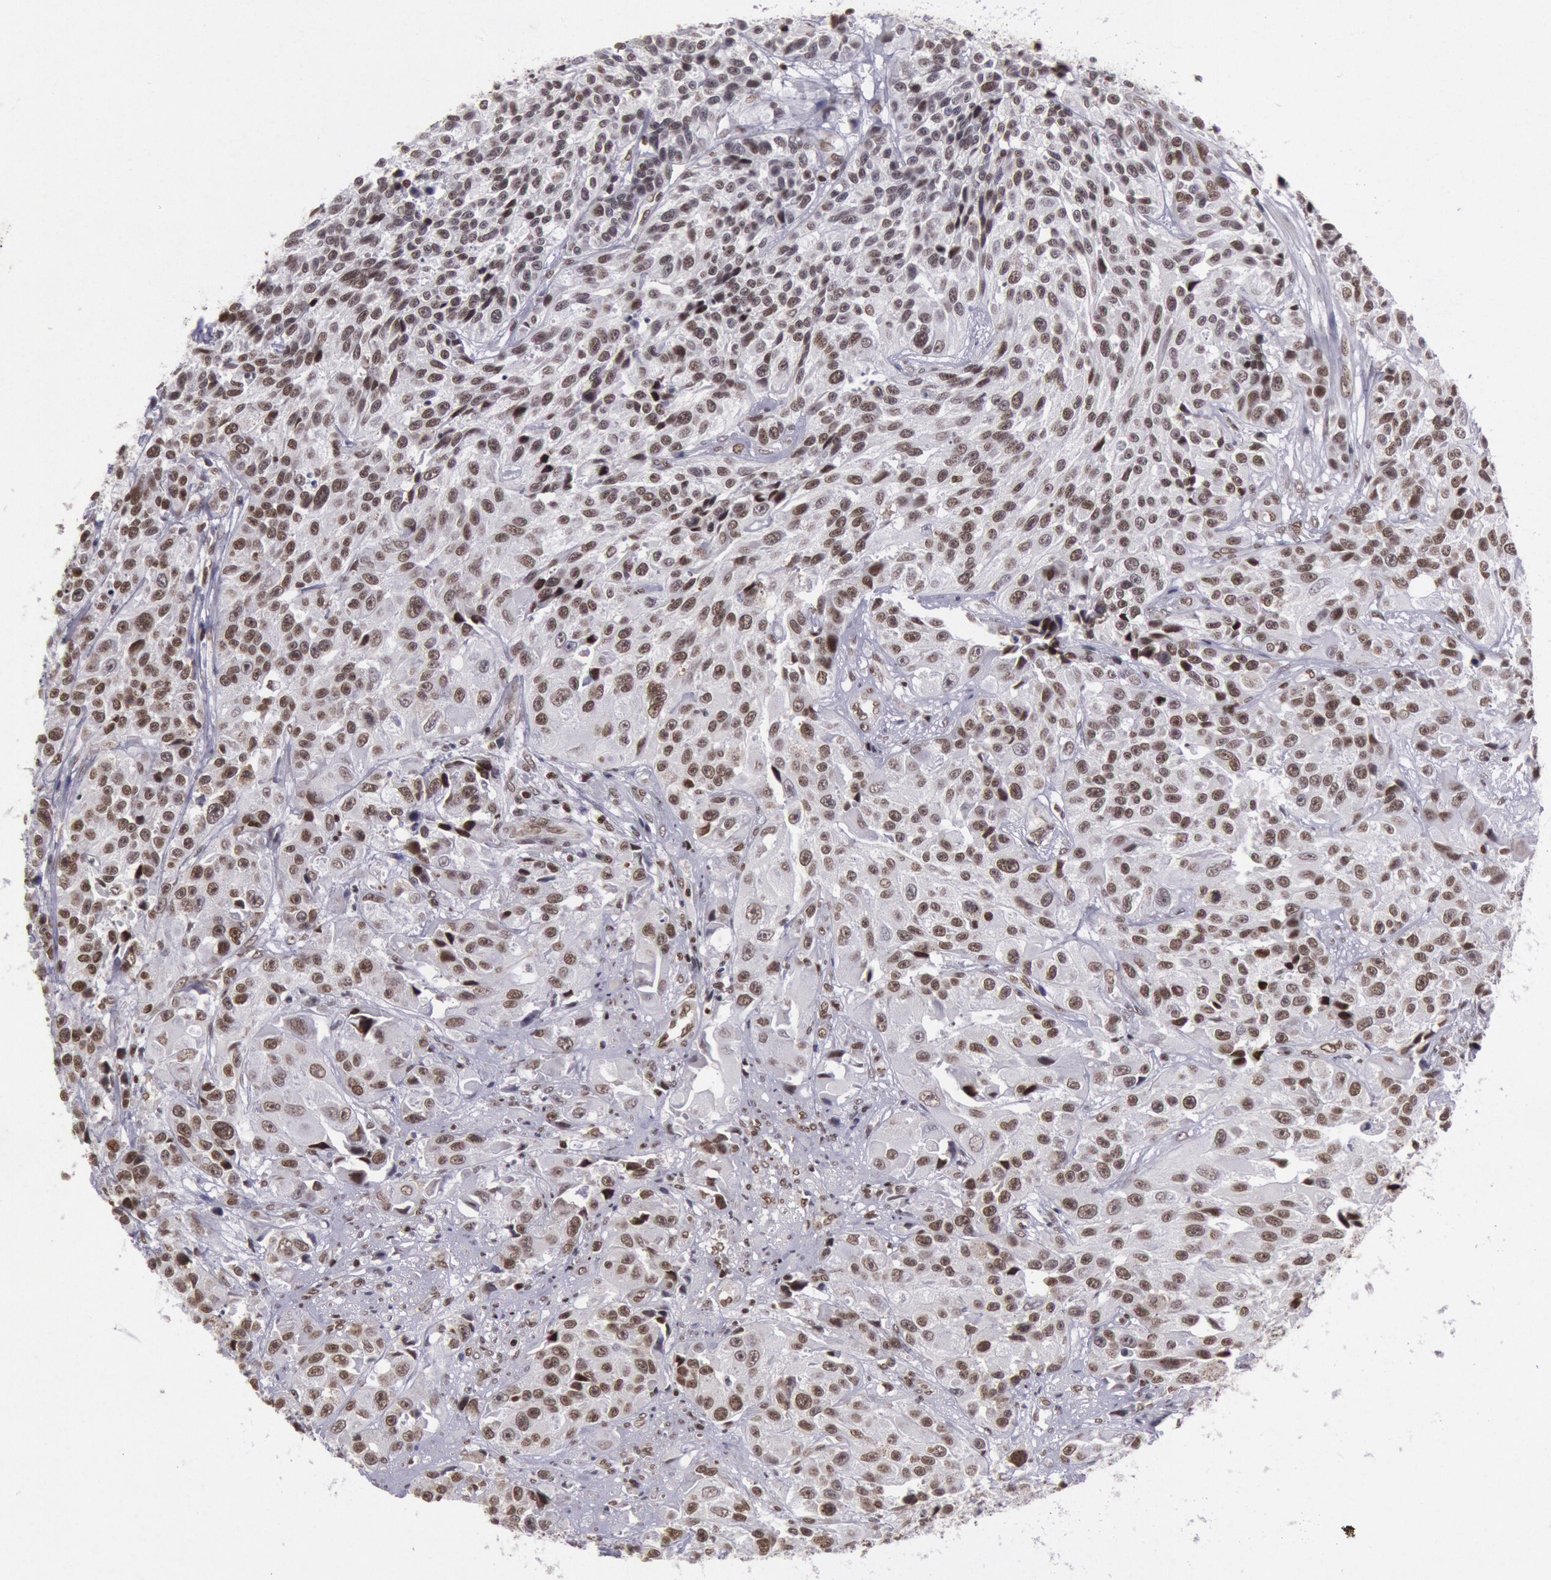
{"staining": {"intensity": "moderate", "quantity": ">75%", "location": "nuclear"}, "tissue": "urothelial cancer", "cell_type": "Tumor cells", "image_type": "cancer", "snomed": [{"axis": "morphology", "description": "Urothelial carcinoma, High grade"}, {"axis": "topography", "description": "Urinary bladder"}], "caption": "A micrograph of urothelial cancer stained for a protein demonstrates moderate nuclear brown staining in tumor cells.", "gene": "NKAP", "patient": {"sex": "female", "age": 81}}